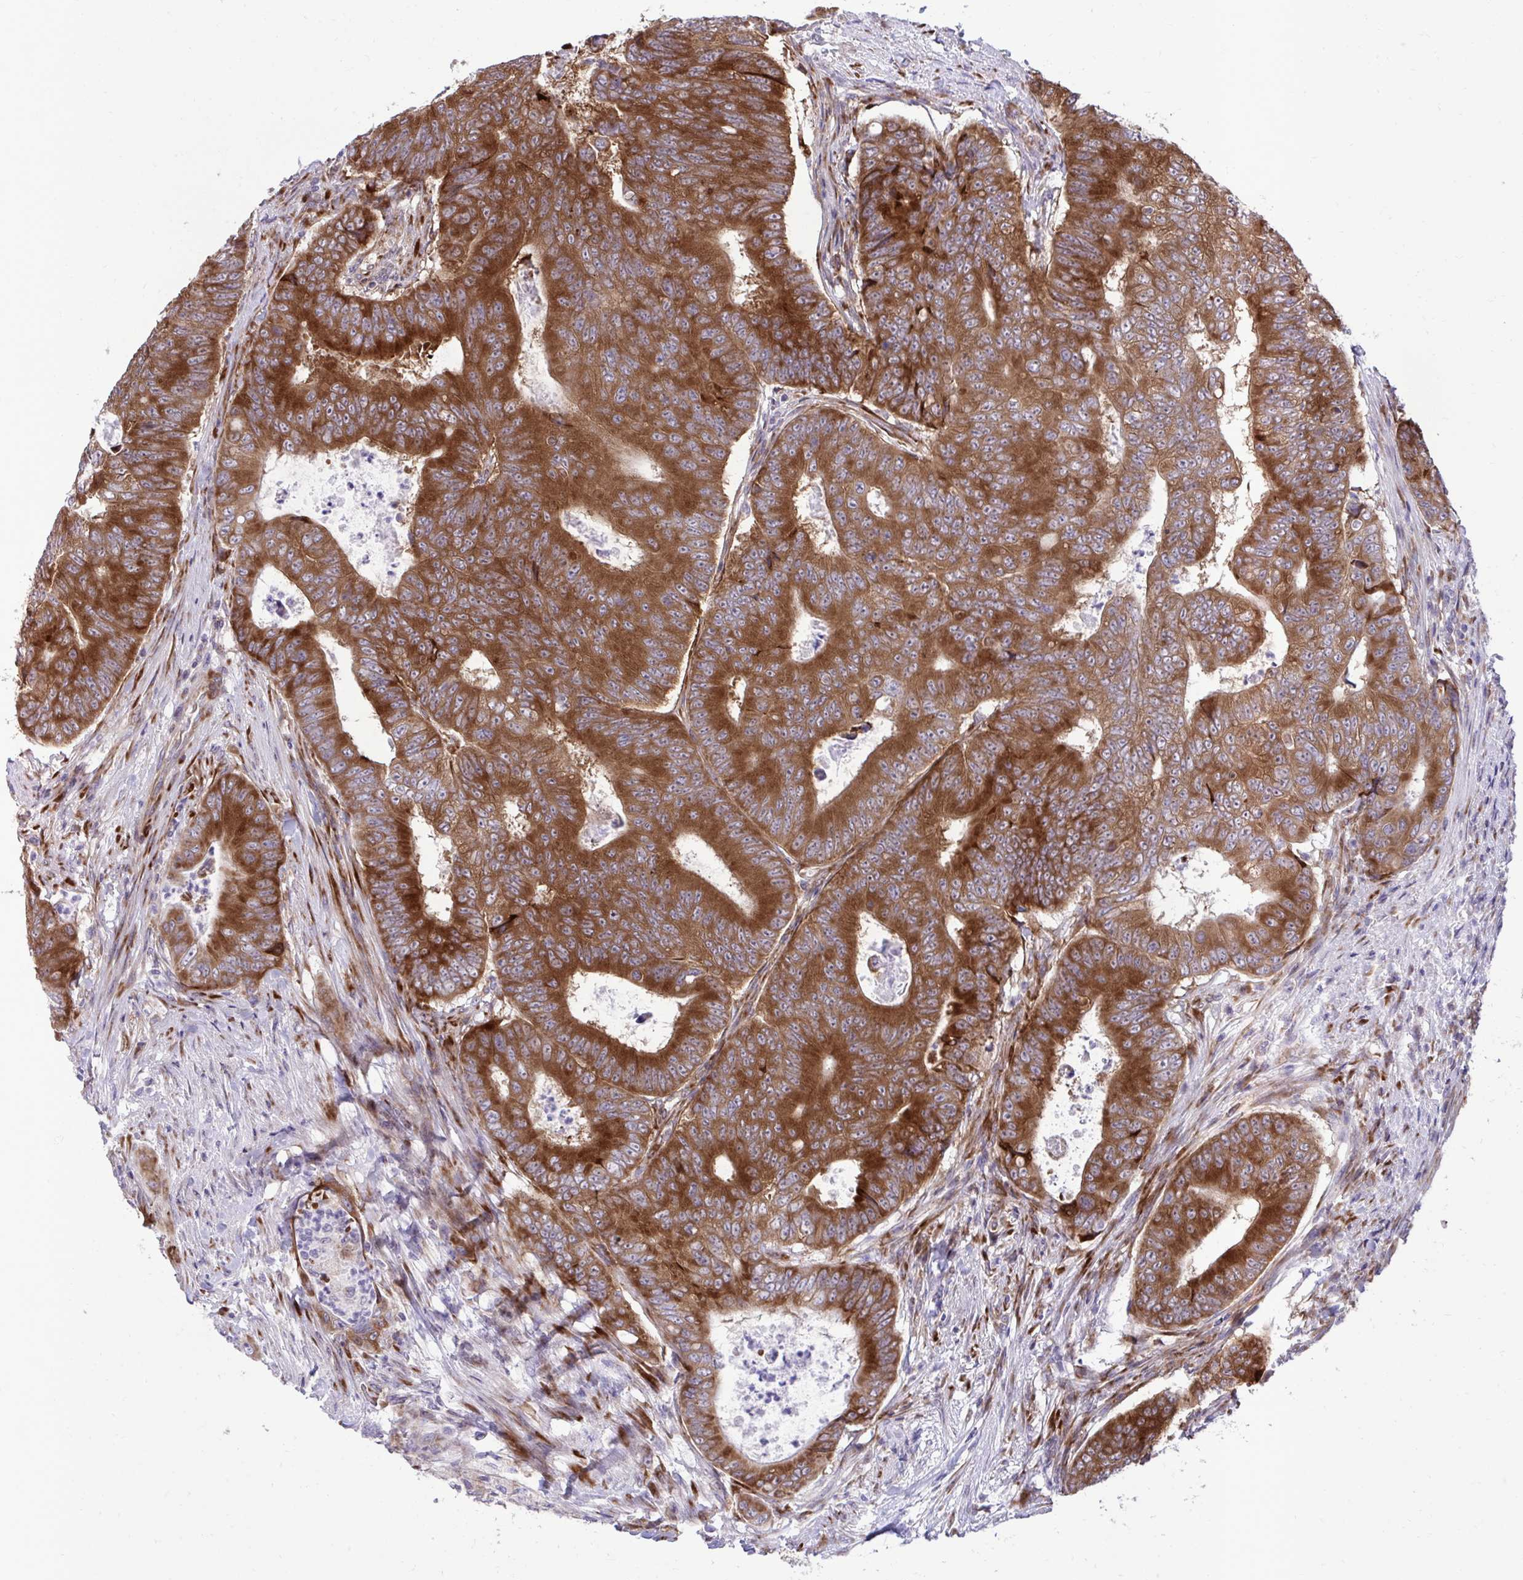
{"staining": {"intensity": "strong", "quantity": ">75%", "location": "cytoplasmic/membranous"}, "tissue": "colorectal cancer", "cell_type": "Tumor cells", "image_type": "cancer", "snomed": [{"axis": "morphology", "description": "Adenocarcinoma, NOS"}, {"axis": "topography", "description": "Colon"}], "caption": "Human adenocarcinoma (colorectal) stained for a protein (brown) shows strong cytoplasmic/membranous positive positivity in about >75% of tumor cells.", "gene": "RPS15", "patient": {"sex": "female", "age": 48}}